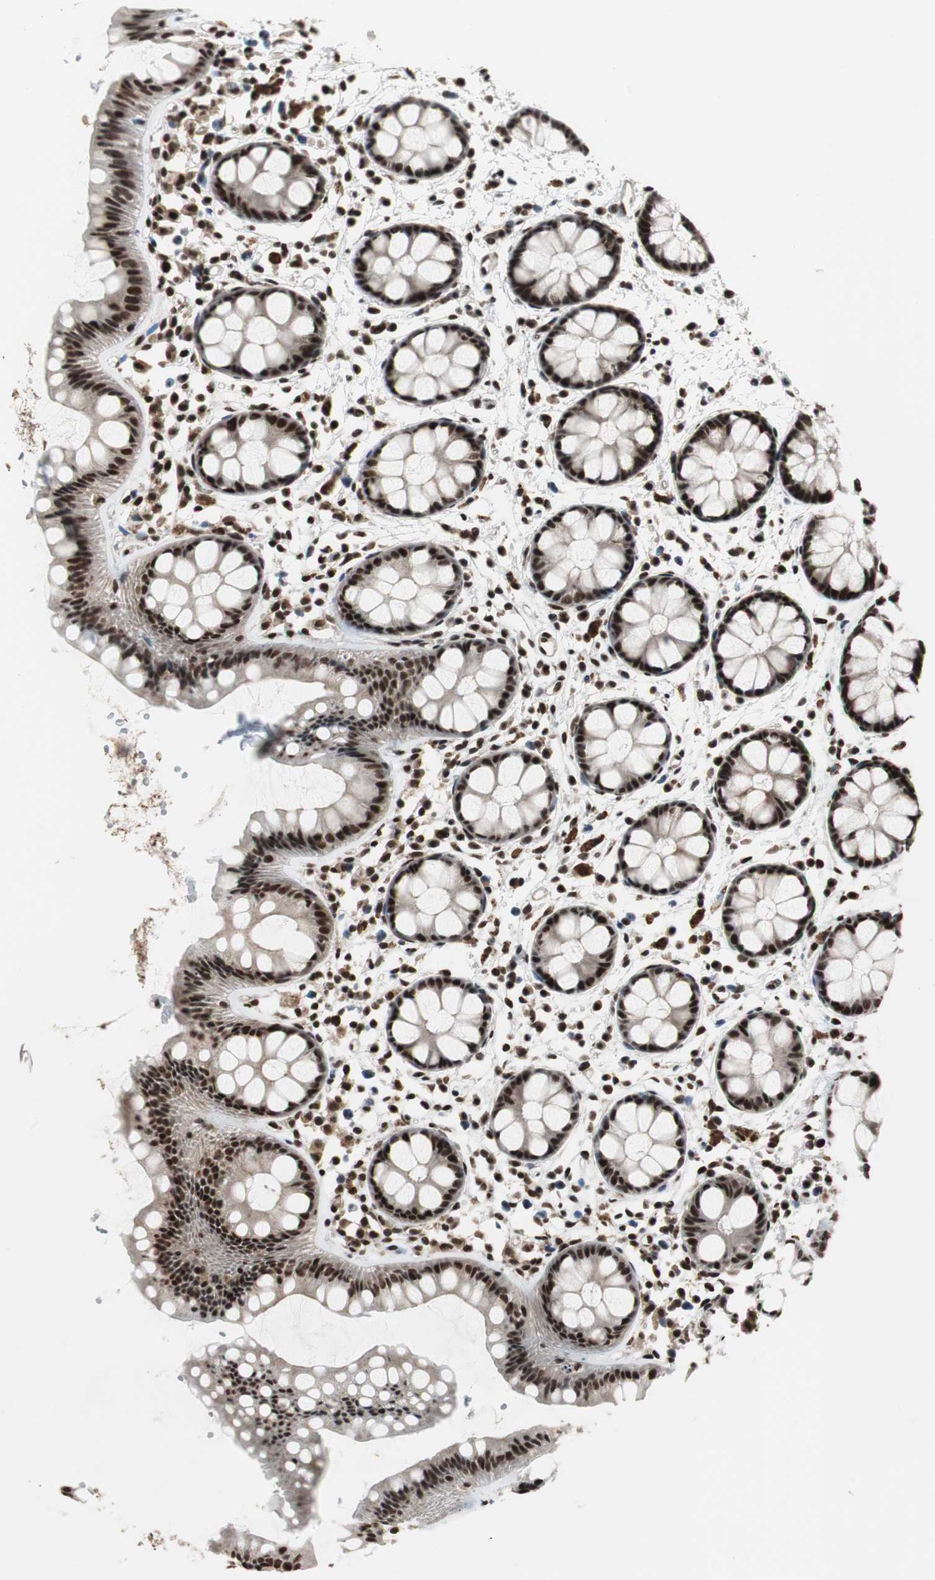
{"staining": {"intensity": "strong", "quantity": ">75%", "location": "nuclear"}, "tissue": "rectum", "cell_type": "Glandular cells", "image_type": "normal", "snomed": [{"axis": "morphology", "description": "Normal tissue, NOS"}, {"axis": "topography", "description": "Rectum"}], "caption": "A high amount of strong nuclear positivity is appreciated in about >75% of glandular cells in benign rectum.", "gene": "CDK9", "patient": {"sex": "female", "age": 66}}